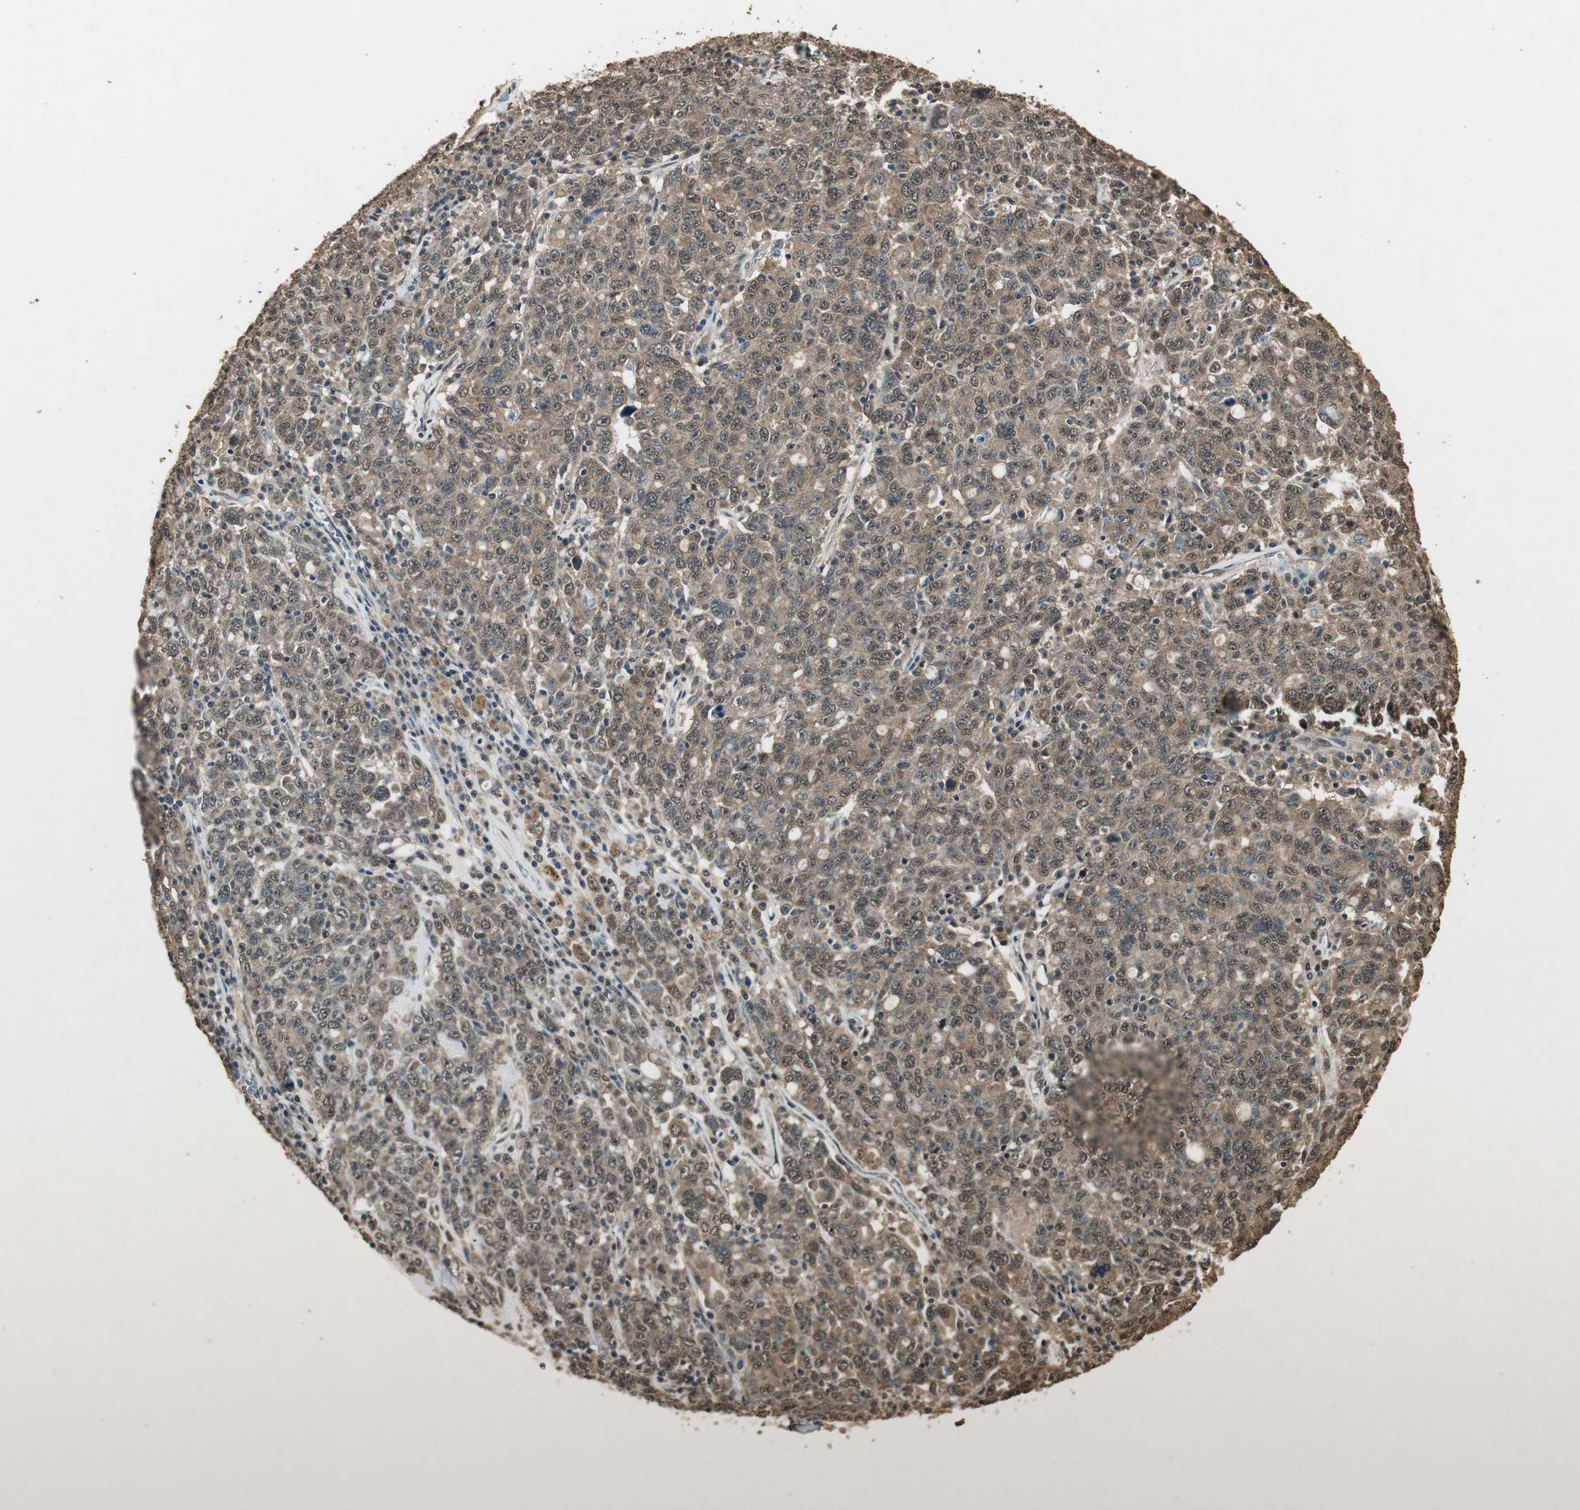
{"staining": {"intensity": "moderate", "quantity": ">75%", "location": "cytoplasmic/membranous,nuclear"}, "tissue": "ovarian cancer", "cell_type": "Tumor cells", "image_type": "cancer", "snomed": [{"axis": "morphology", "description": "Carcinoma, endometroid"}, {"axis": "topography", "description": "Ovary"}], "caption": "IHC (DAB (3,3'-diaminobenzidine)) staining of ovarian cancer shows moderate cytoplasmic/membranous and nuclear protein positivity in about >75% of tumor cells.", "gene": "PPP1R13B", "patient": {"sex": "female", "age": 62}}